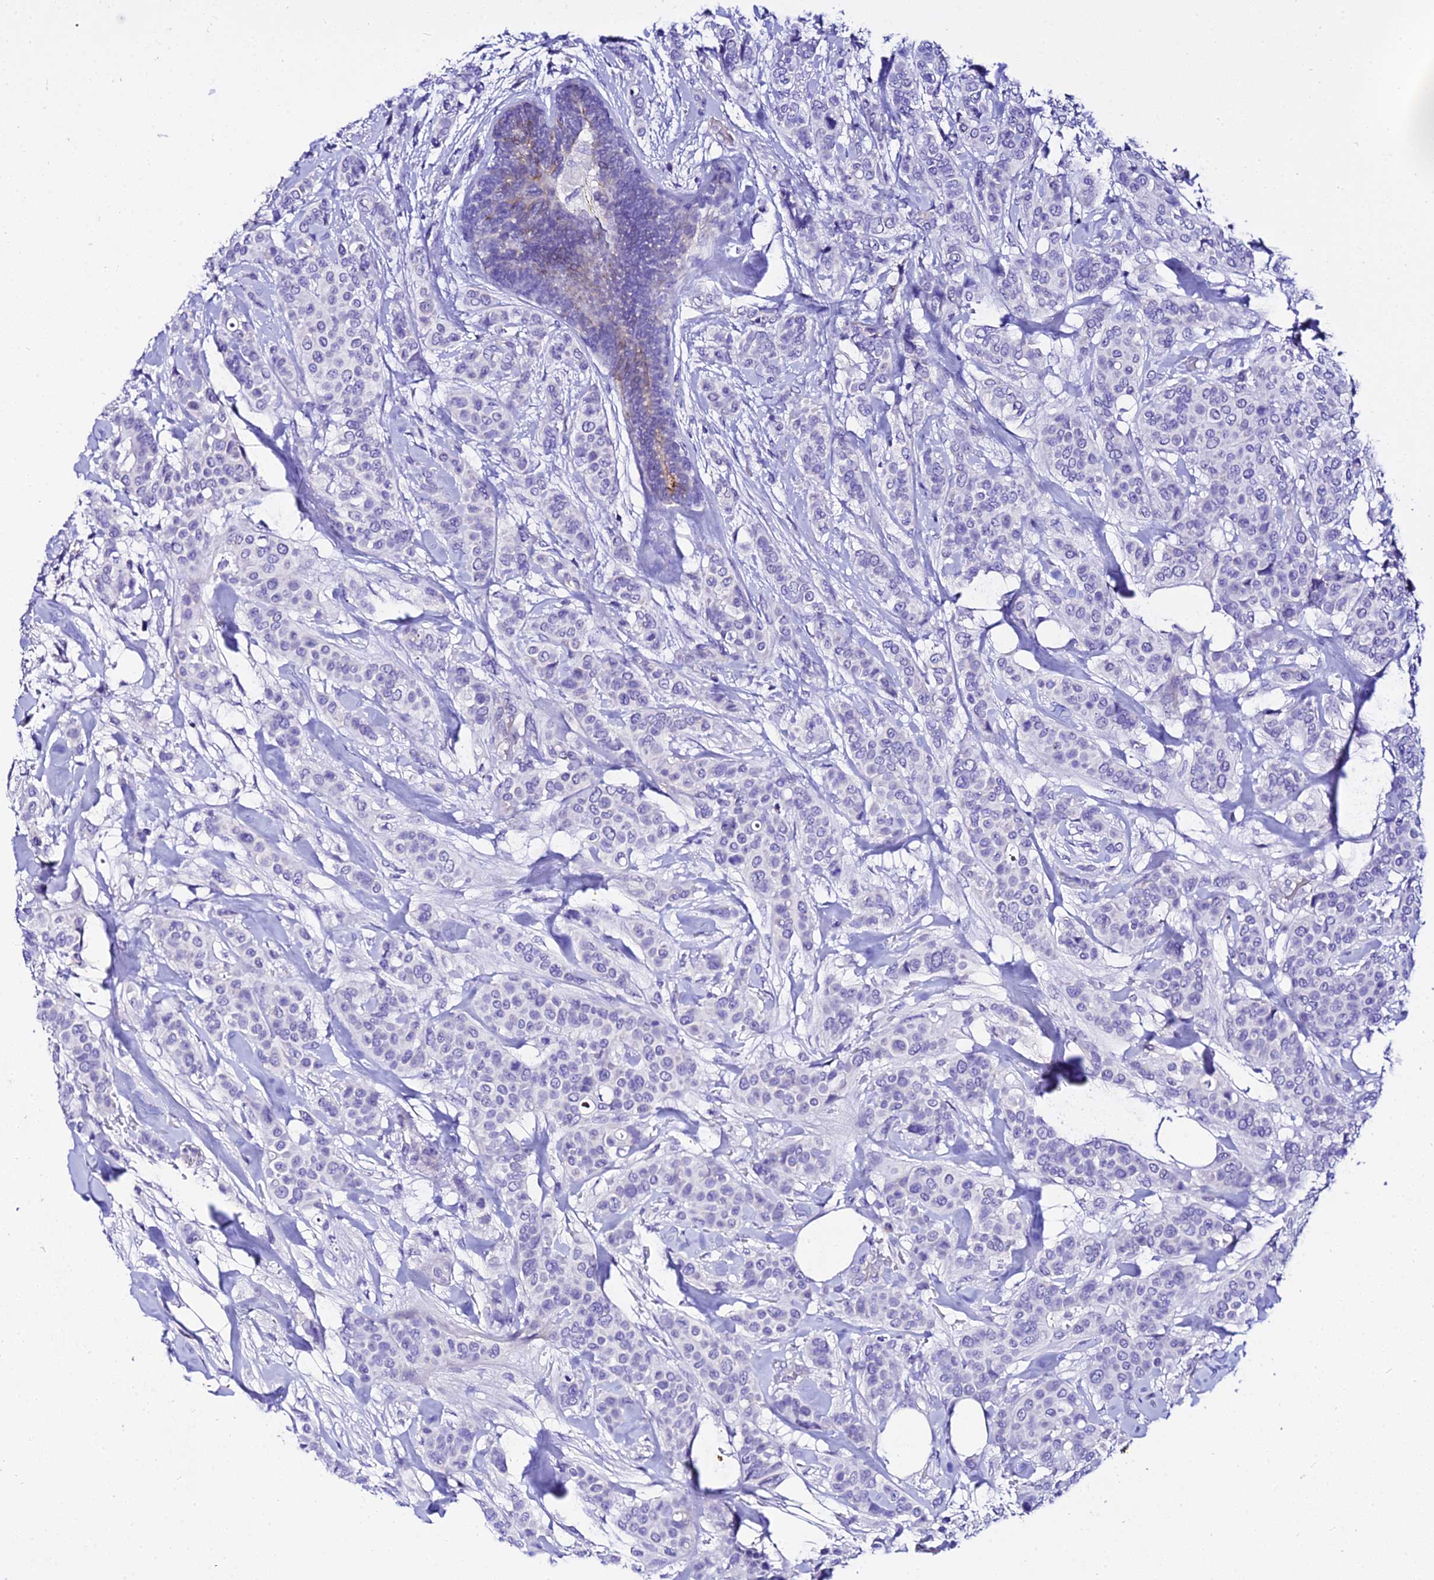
{"staining": {"intensity": "negative", "quantity": "none", "location": "none"}, "tissue": "breast cancer", "cell_type": "Tumor cells", "image_type": "cancer", "snomed": [{"axis": "morphology", "description": "Lobular carcinoma"}, {"axis": "topography", "description": "Breast"}], "caption": "This image is of breast cancer (lobular carcinoma) stained with immunohistochemistry to label a protein in brown with the nuclei are counter-stained blue. There is no positivity in tumor cells.", "gene": "DEFB106A", "patient": {"sex": "female", "age": 51}}